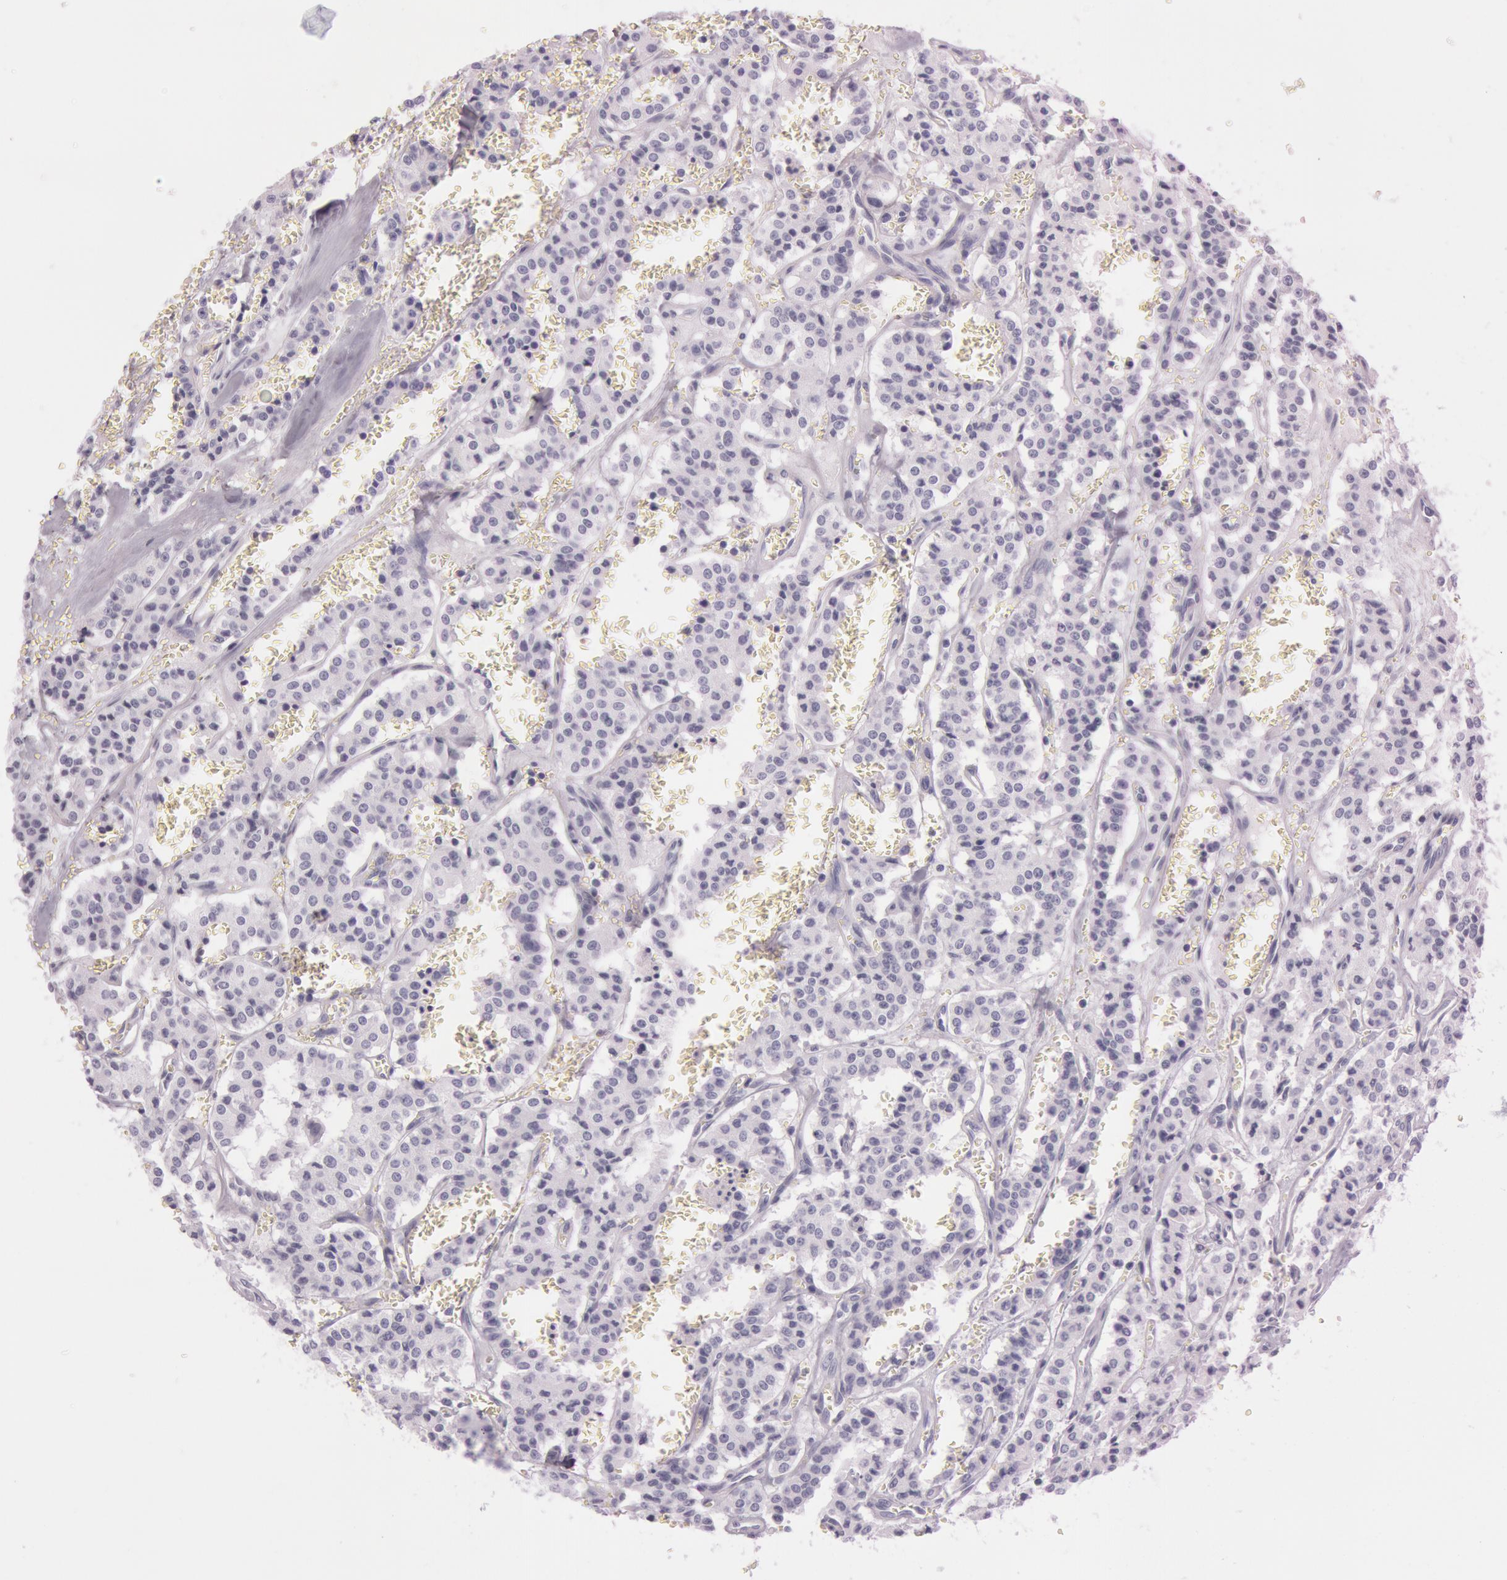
{"staining": {"intensity": "negative", "quantity": "none", "location": "none"}, "tissue": "carcinoid", "cell_type": "Tumor cells", "image_type": "cancer", "snomed": [{"axis": "morphology", "description": "Carcinoid, malignant, NOS"}, {"axis": "topography", "description": "Bronchus"}], "caption": "Immunohistochemistry photomicrograph of carcinoid stained for a protein (brown), which reveals no positivity in tumor cells.", "gene": "FOLH1", "patient": {"sex": "male", "age": 55}}